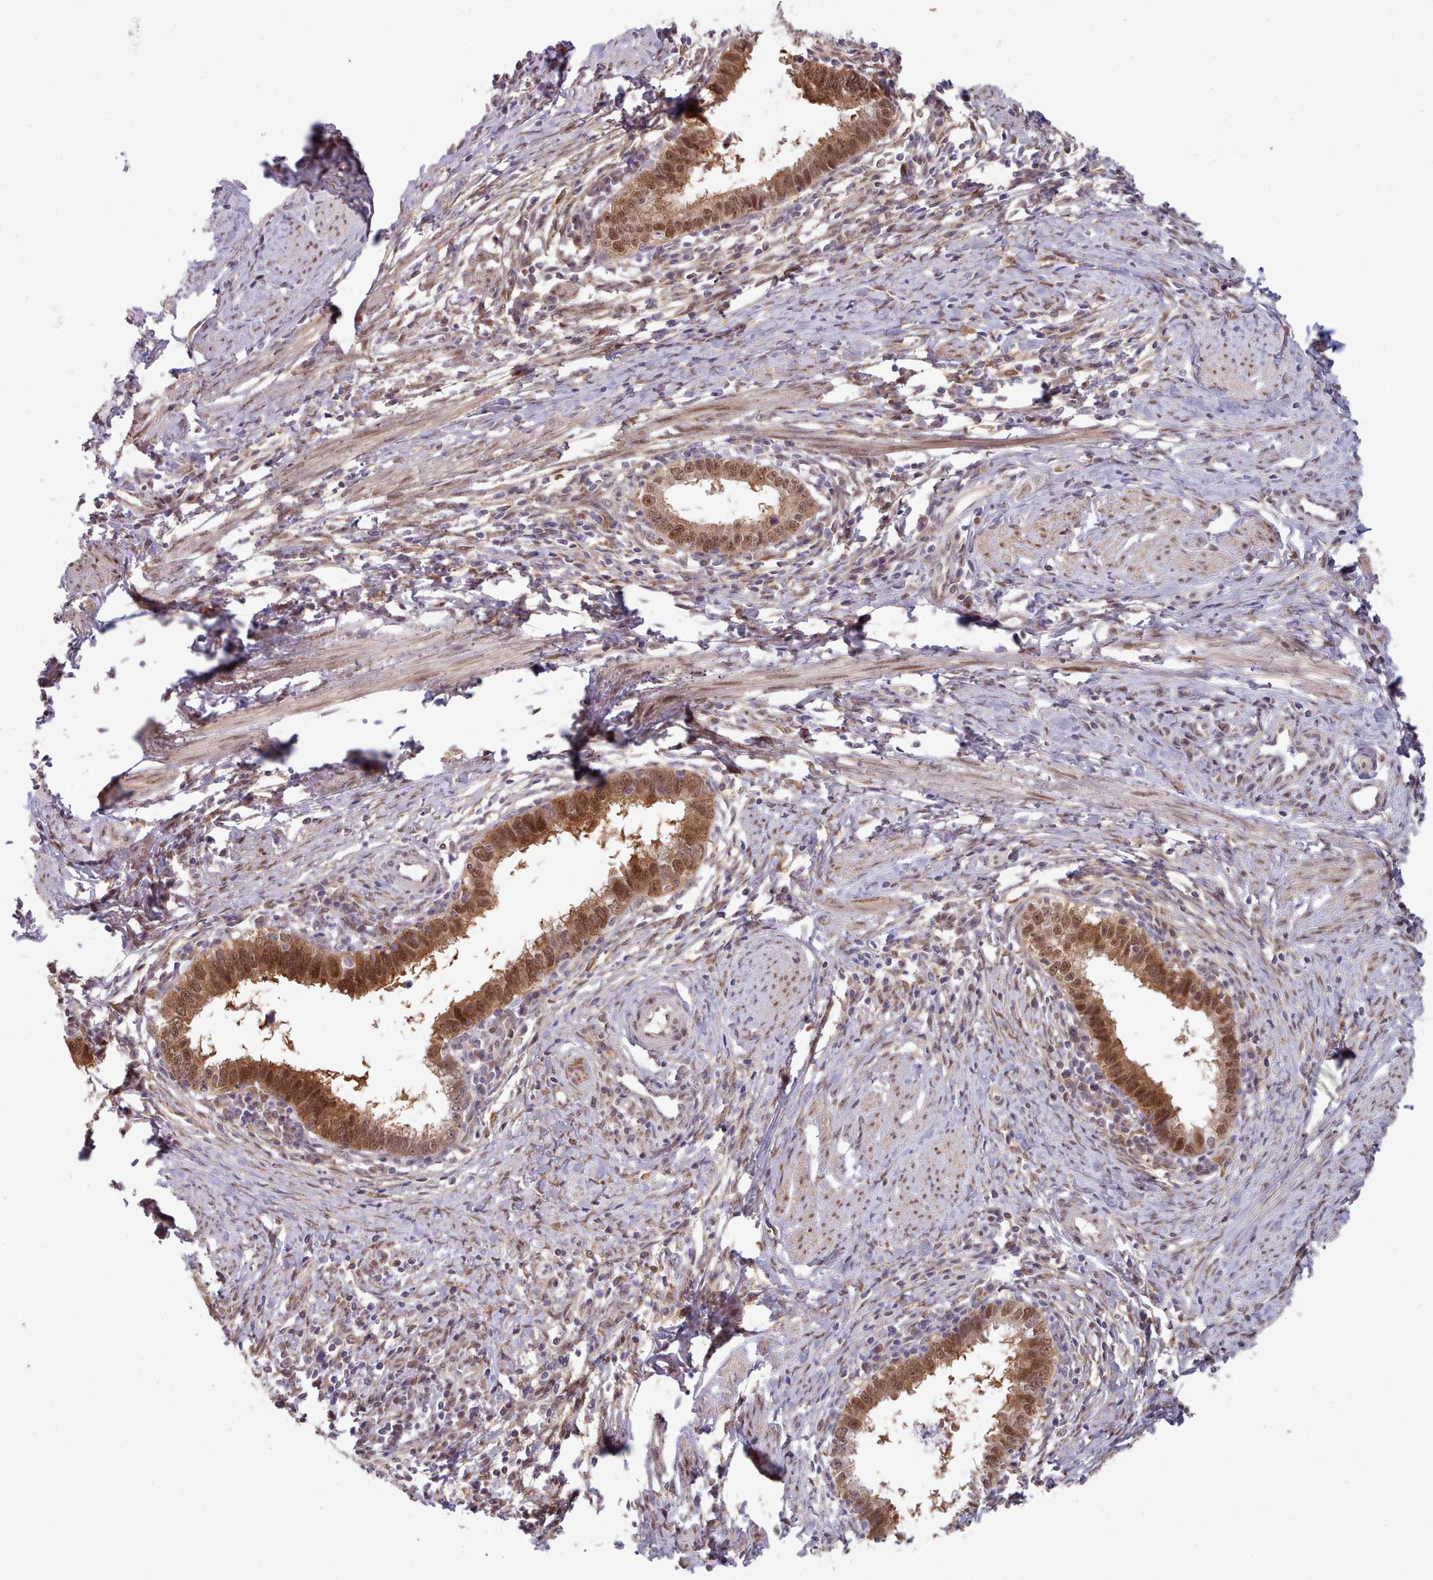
{"staining": {"intensity": "moderate", "quantity": ">75%", "location": "cytoplasmic/membranous,nuclear"}, "tissue": "cervical cancer", "cell_type": "Tumor cells", "image_type": "cancer", "snomed": [{"axis": "morphology", "description": "Adenocarcinoma, NOS"}, {"axis": "topography", "description": "Cervix"}], "caption": "Protein staining by IHC reveals moderate cytoplasmic/membranous and nuclear staining in approximately >75% of tumor cells in cervical adenocarcinoma.", "gene": "CES3", "patient": {"sex": "female", "age": 36}}